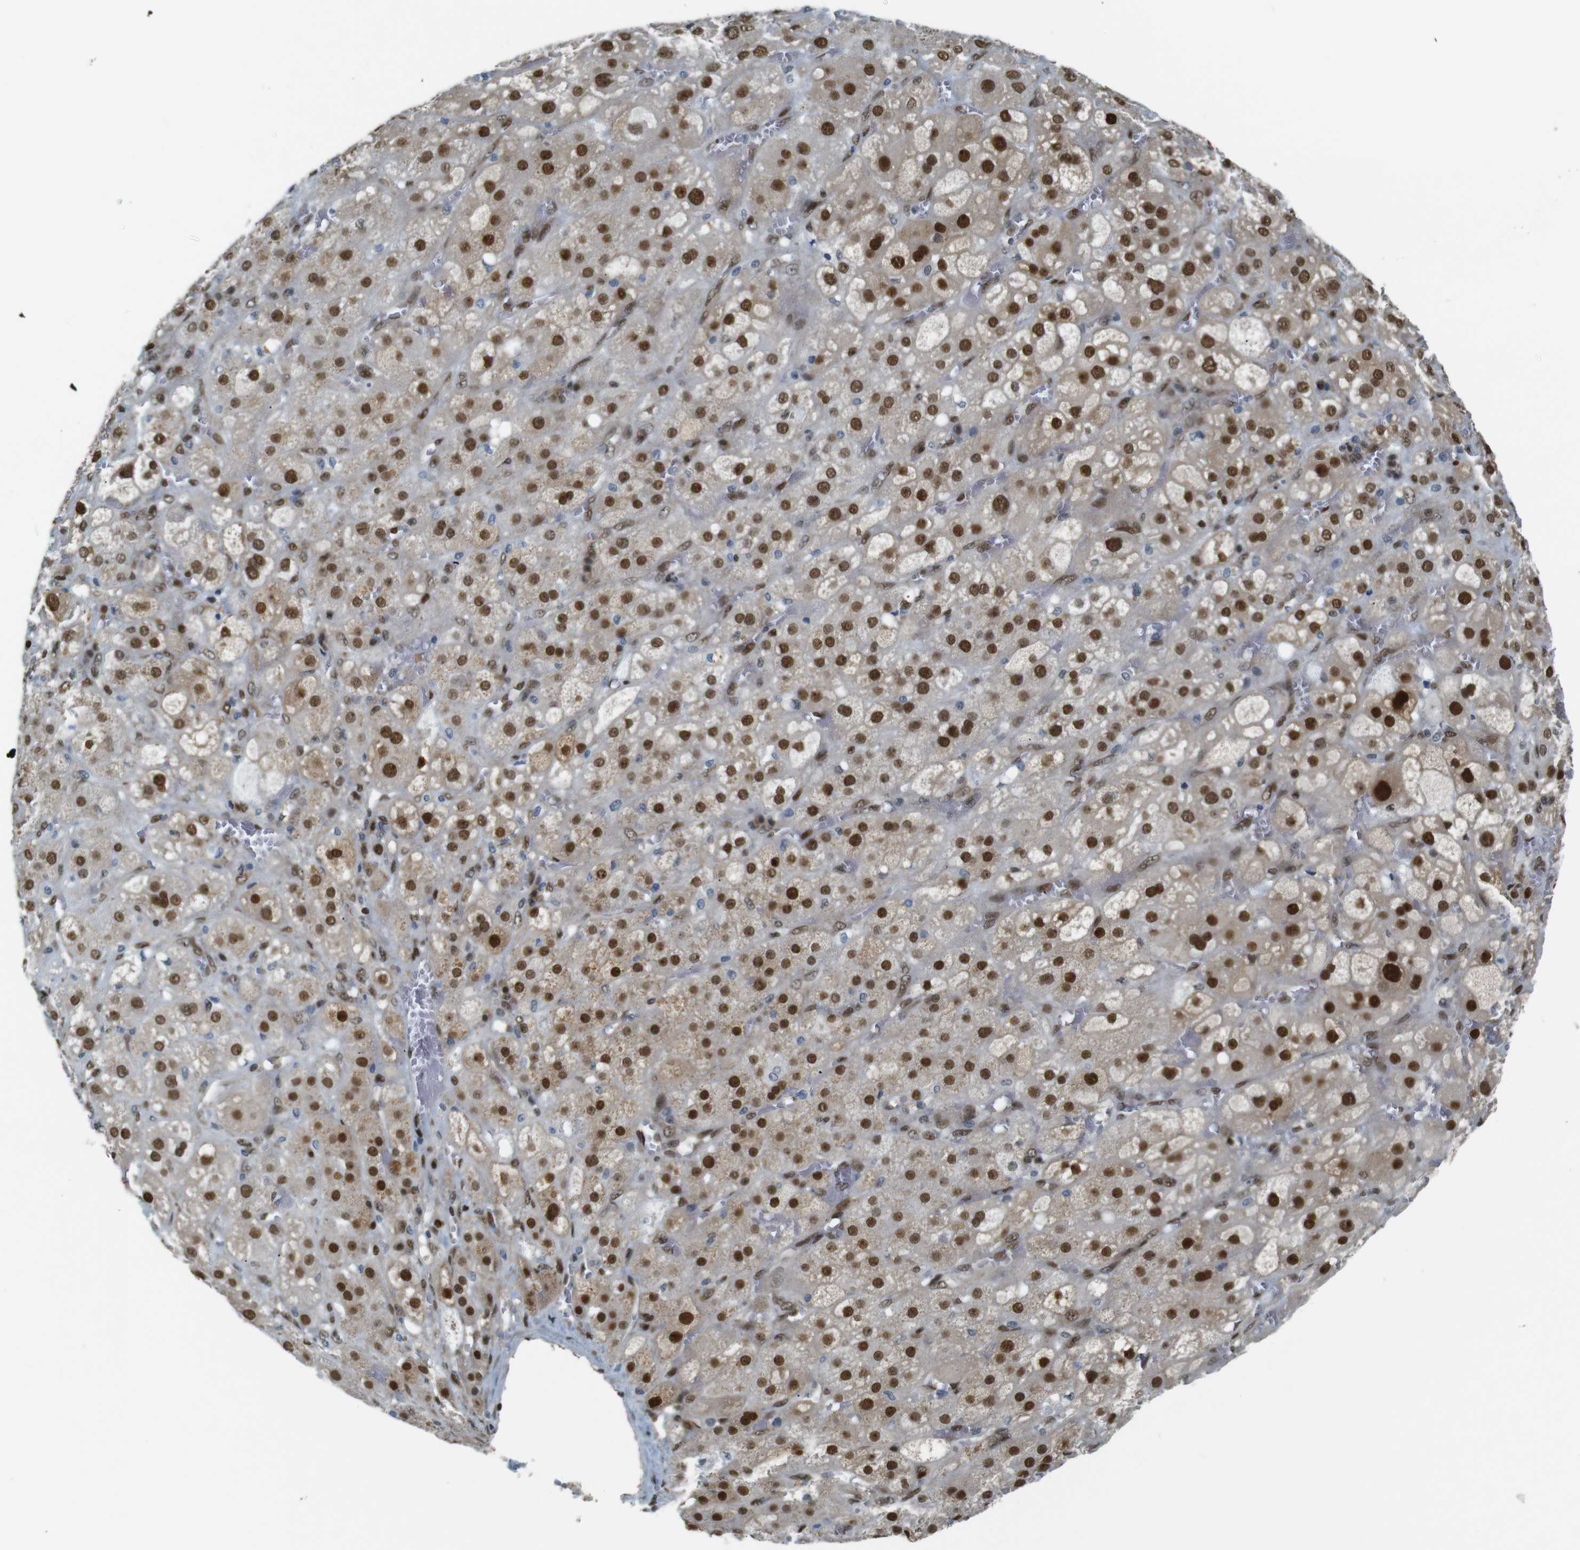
{"staining": {"intensity": "strong", "quantity": ">75%", "location": "cytoplasmic/membranous,nuclear"}, "tissue": "adrenal gland", "cell_type": "Glandular cells", "image_type": "normal", "snomed": [{"axis": "morphology", "description": "Normal tissue, NOS"}, {"axis": "topography", "description": "Adrenal gland"}], "caption": "This image exhibits immunohistochemistry (IHC) staining of benign adrenal gland, with high strong cytoplasmic/membranous,nuclear positivity in approximately >75% of glandular cells.", "gene": "NHEJ1", "patient": {"sex": "female", "age": 47}}